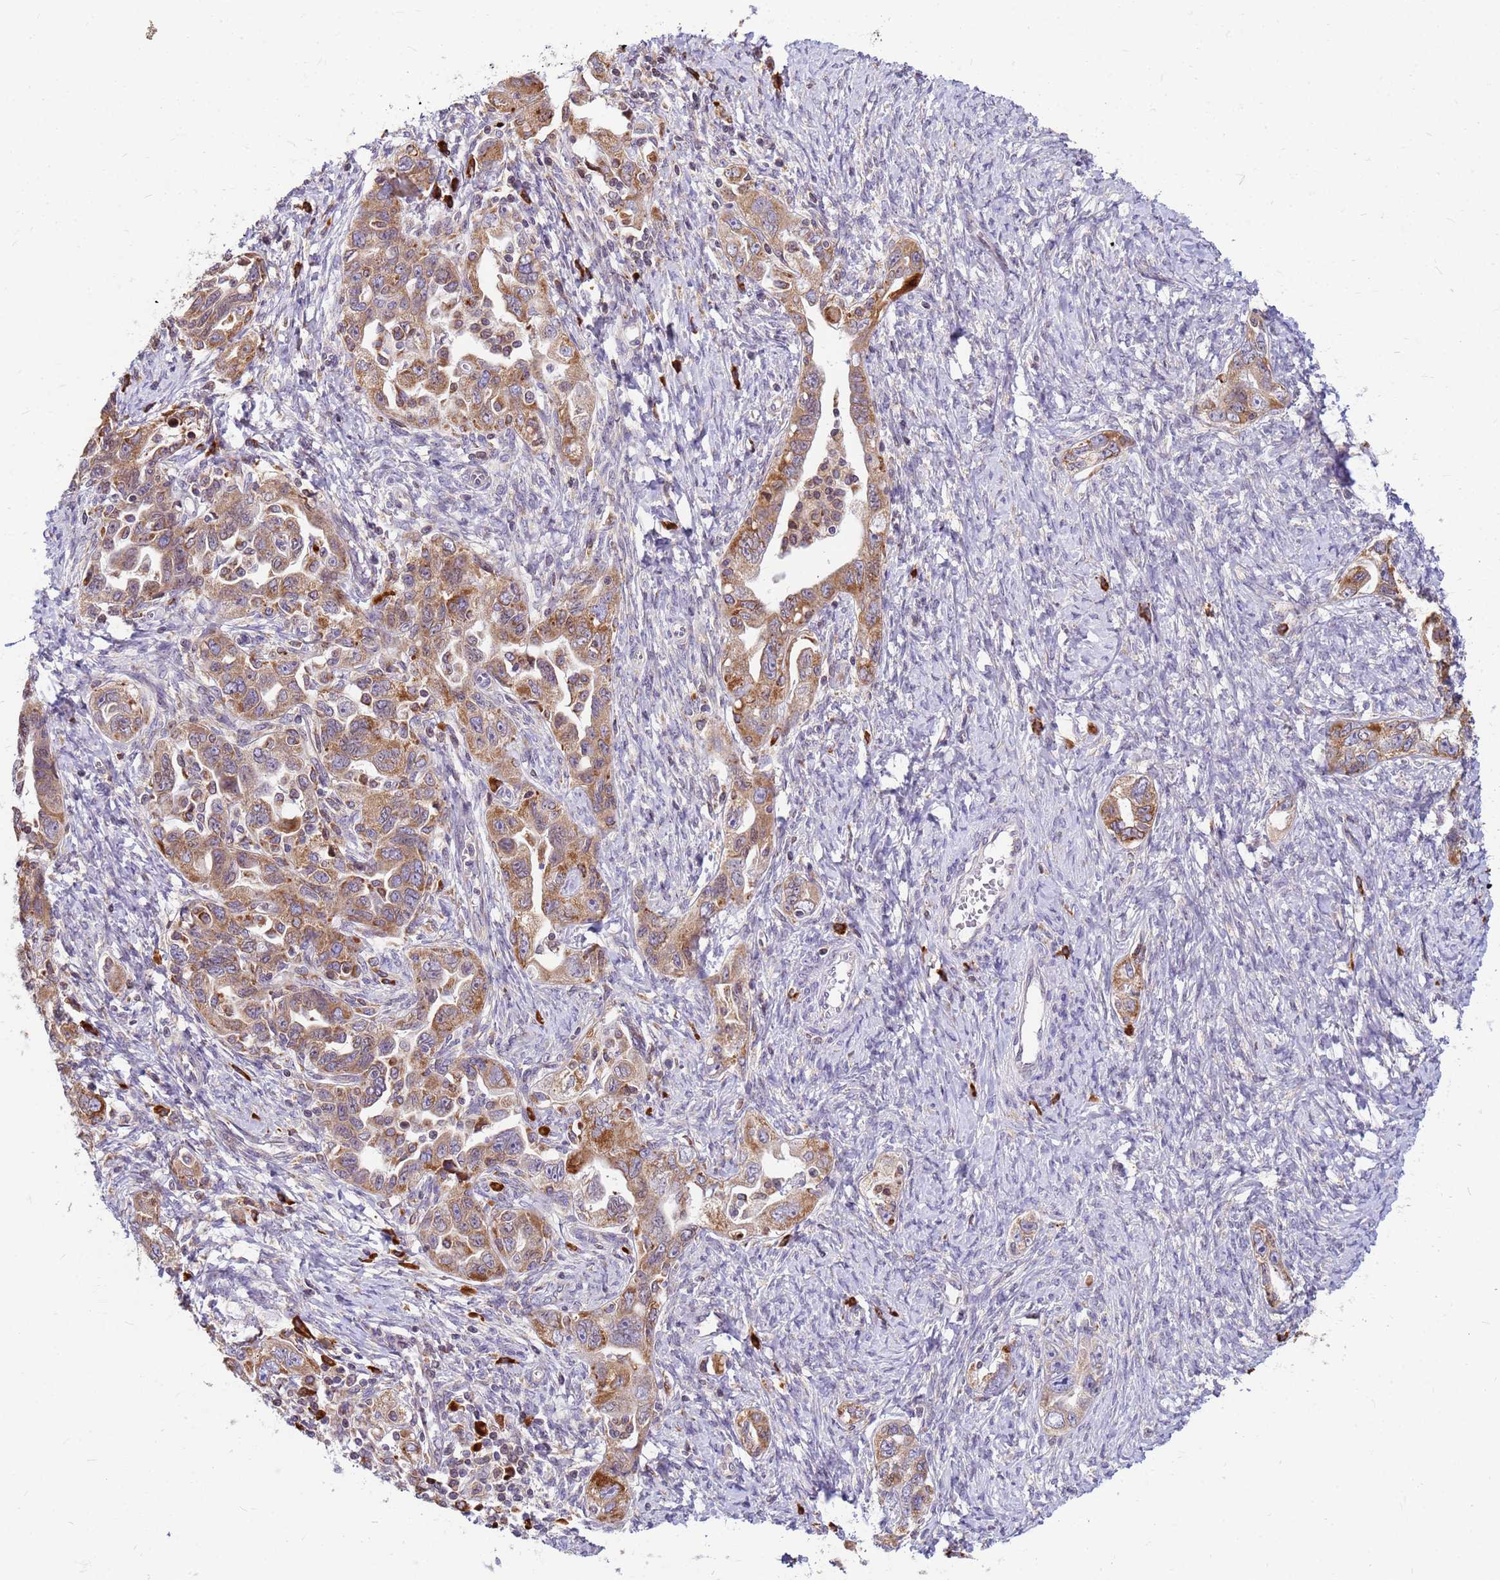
{"staining": {"intensity": "moderate", "quantity": ">75%", "location": "cytoplasmic/membranous"}, "tissue": "ovarian cancer", "cell_type": "Tumor cells", "image_type": "cancer", "snomed": [{"axis": "morphology", "description": "Carcinoma, NOS"}, {"axis": "morphology", "description": "Cystadenocarcinoma, serous, NOS"}, {"axis": "topography", "description": "Ovary"}], "caption": "Carcinoma (ovarian) stained with a protein marker reveals moderate staining in tumor cells.", "gene": "SSR4", "patient": {"sex": "female", "age": 69}}